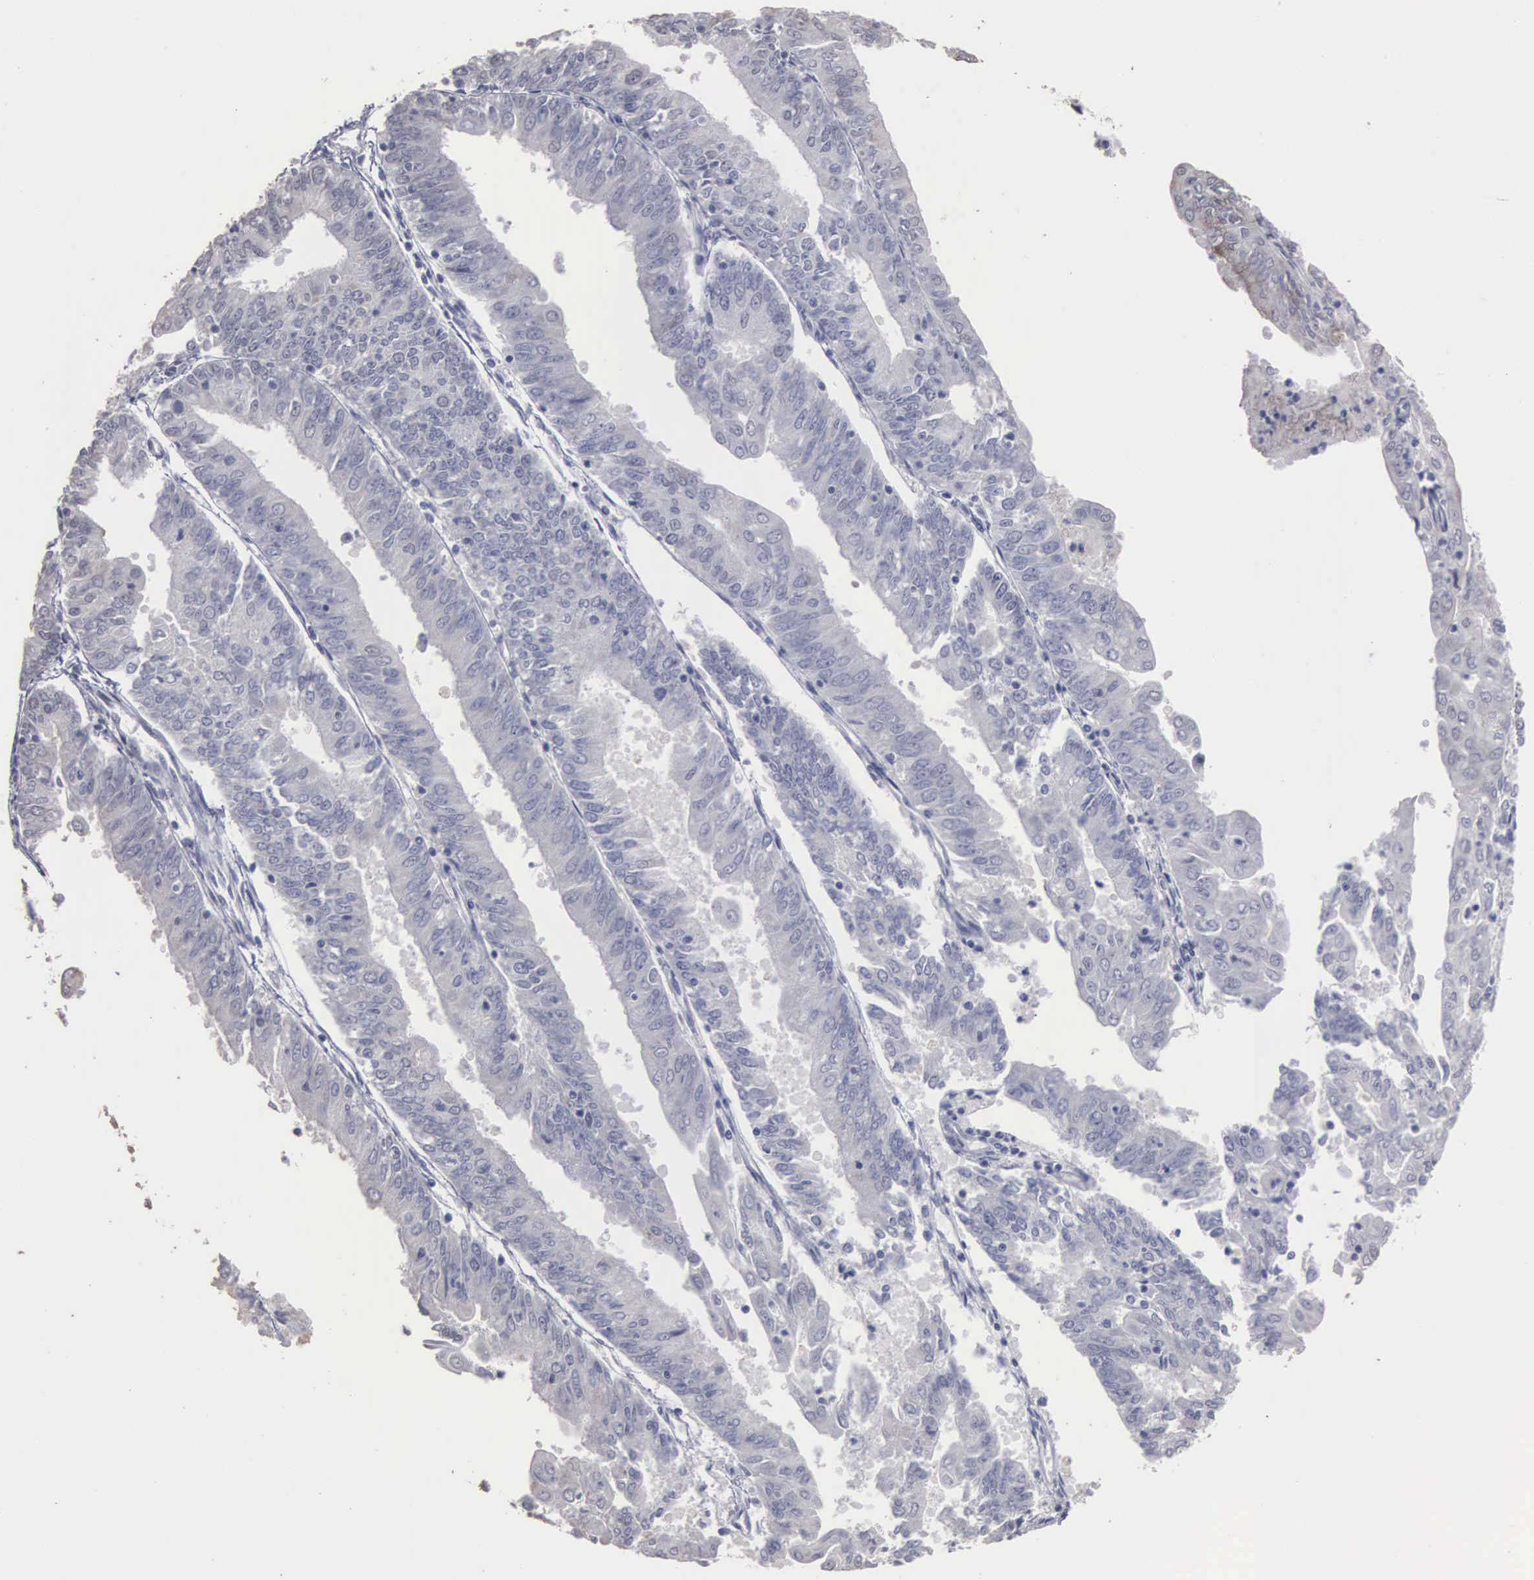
{"staining": {"intensity": "negative", "quantity": "none", "location": "none"}, "tissue": "endometrial cancer", "cell_type": "Tumor cells", "image_type": "cancer", "snomed": [{"axis": "morphology", "description": "Adenocarcinoma, NOS"}, {"axis": "topography", "description": "Endometrium"}], "caption": "Human endometrial cancer stained for a protein using immunohistochemistry (IHC) reveals no positivity in tumor cells.", "gene": "UPB1", "patient": {"sex": "female", "age": 79}}